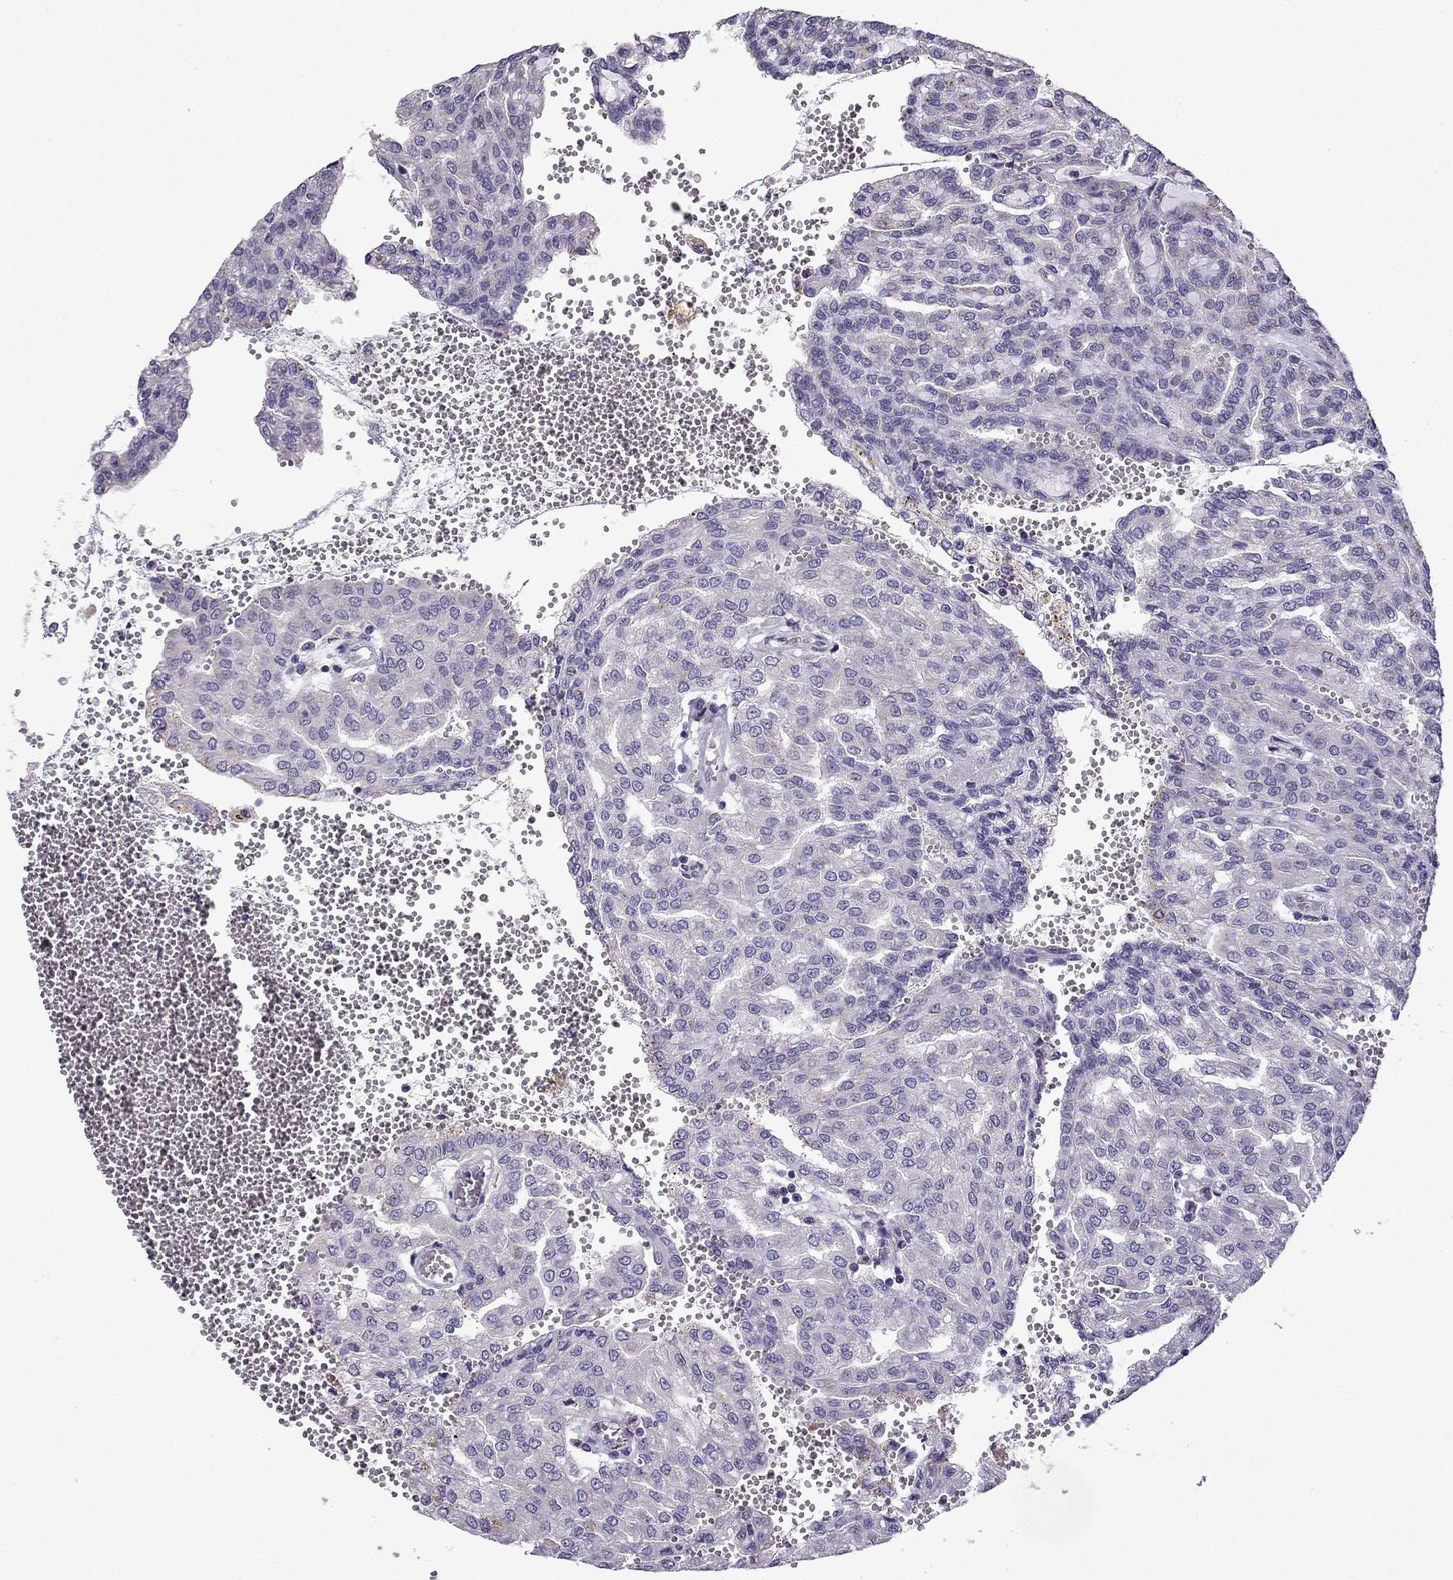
{"staining": {"intensity": "negative", "quantity": "none", "location": "none"}, "tissue": "renal cancer", "cell_type": "Tumor cells", "image_type": "cancer", "snomed": [{"axis": "morphology", "description": "Adenocarcinoma, NOS"}, {"axis": "topography", "description": "Kidney"}], "caption": "There is no significant positivity in tumor cells of renal adenocarcinoma.", "gene": "TTN", "patient": {"sex": "male", "age": 63}}